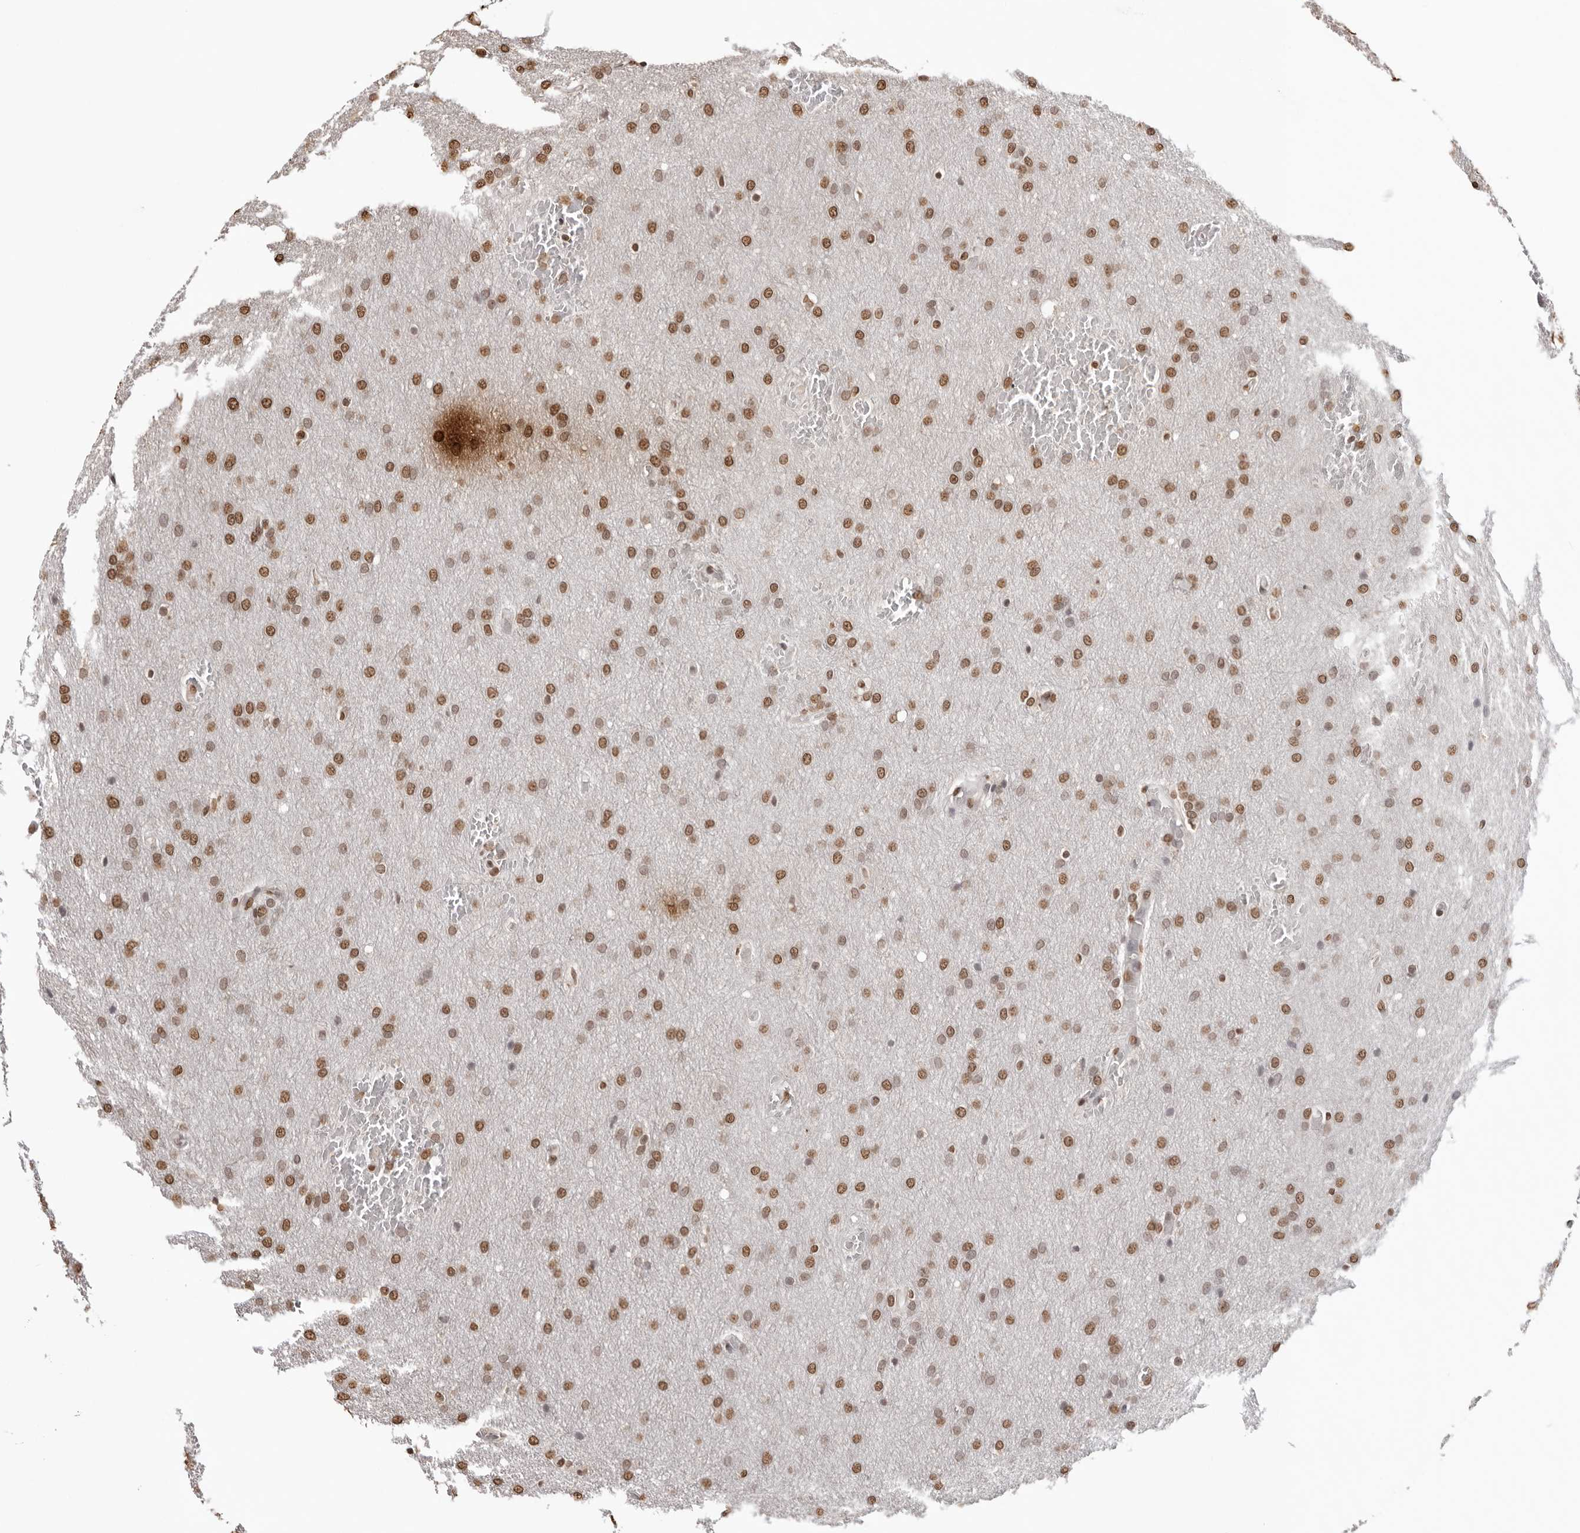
{"staining": {"intensity": "moderate", "quantity": ">75%", "location": "nuclear"}, "tissue": "glioma", "cell_type": "Tumor cells", "image_type": "cancer", "snomed": [{"axis": "morphology", "description": "Glioma, malignant, Low grade"}, {"axis": "topography", "description": "Brain"}], "caption": "The histopathology image reveals a brown stain indicating the presence of a protein in the nuclear of tumor cells in low-grade glioma (malignant). (Stains: DAB in brown, nuclei in blue, Microscopy: brightfield microscopy at high magnification).", "gene": "OLIG3", "patient": {"sex": "female", "age": 37}}